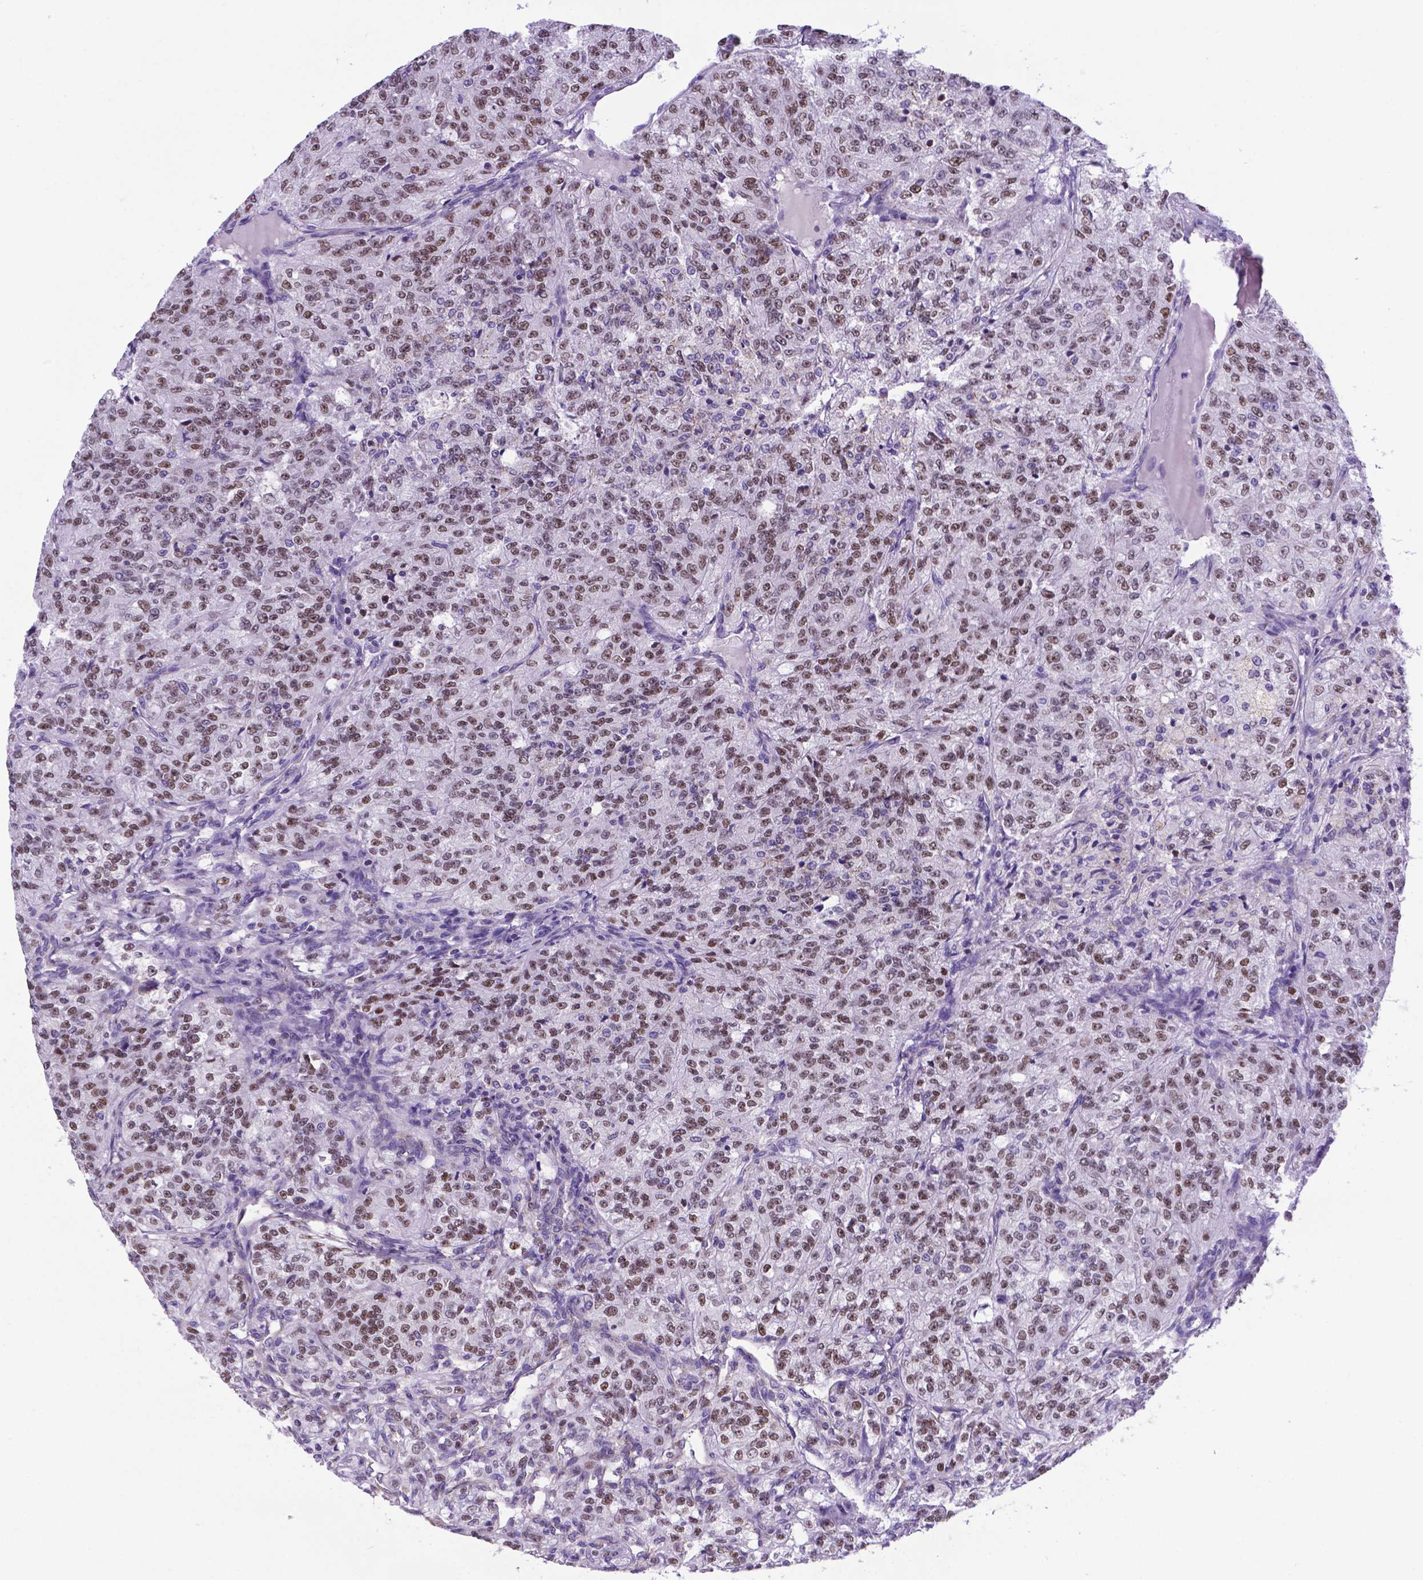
{"staining": {"intensity": "moderate", "quantity": ">75%", "location": "nuclear"}, "tissue": "renal cancer", "cell_type": "Tumor cells", "image_type": "cancer", "snomed": [{"axis": "morphology", "description": "Adenocarcinoma, NOS"}, {"axis": "topography", "description": "Kidney"}], "caption": "The histopathology image displays immunohistochemical staining of renal cancer. There is moderate nuclear expression is identified in approximately >75% of tumor cells.", "gene": "POU3F3", "patient": {"sex": "female", "age": 63}}